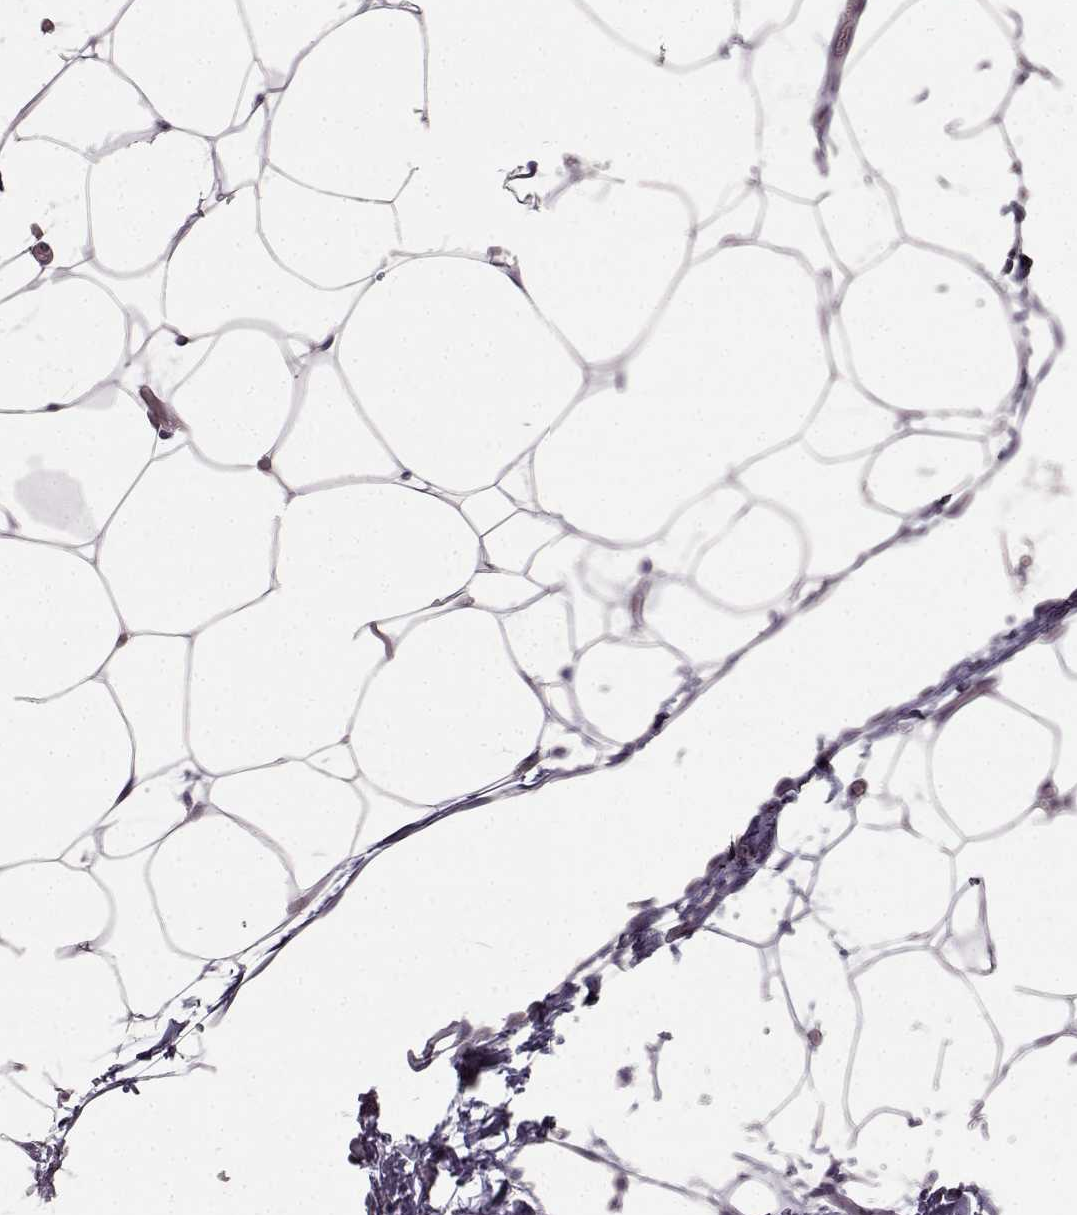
{"staining": {"intensity": "negative", "quantity": "none", "location": "none"}, "tissue": "adipose tissue", "cell_type": "Adipocytes", "image_type": "normal", "snomed": [{"axis": "morphology", "description": "Normal tissue, NOS"}, {"axis": "topography", "description": "Adipose tissue"}], "caption": "DAB (3,3'-diaminobenzidine) immunohistochemical staining of benign human adipose tissue demonstrates no significant positivity in adipocytes. Nuclei are stained in blue.", "gene": "SPAG17", "patient": {"sex": "male", "age": 57}}